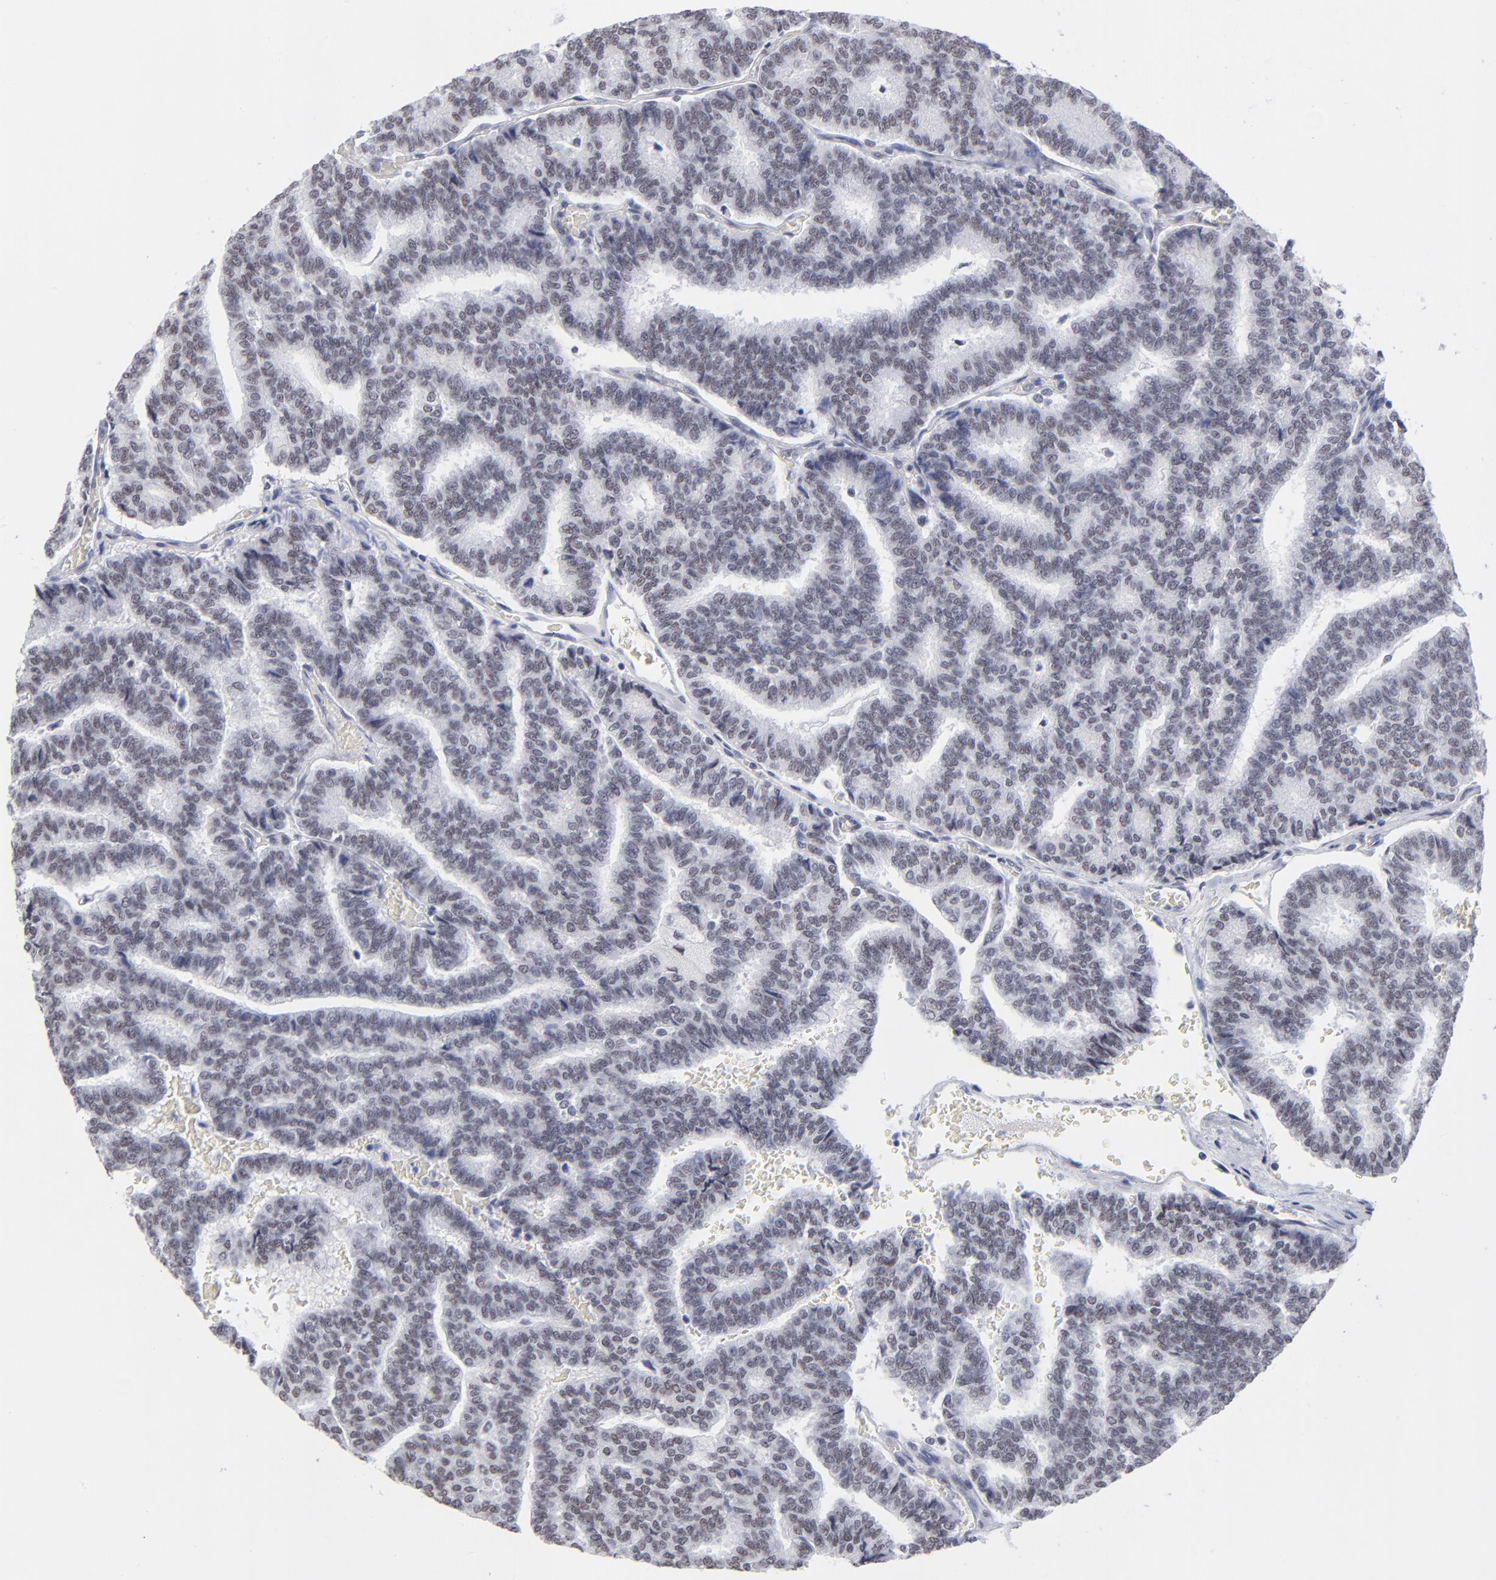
{"staining": {"intensity": "weak", "quantity": ">75%", "location": "nuclear"}, "tissue": "thyroid cancer", "cell_type": "Tumor cells", "image_type": "cancer", "snomed": [{"axis": "morphology", "description": "Papillary adenocarcinoma, NOS"}, {"axis": "topography", "description": "Thyroid gland"}], "caption": "Human thyroid papillary adenocarcinoma stained for a protein (brown) reveals weak nuclear positive positivity in approximately >75% of tumor cells.", "gene": "SNRPB", "patient": {"sex": "female", "age": 35}}